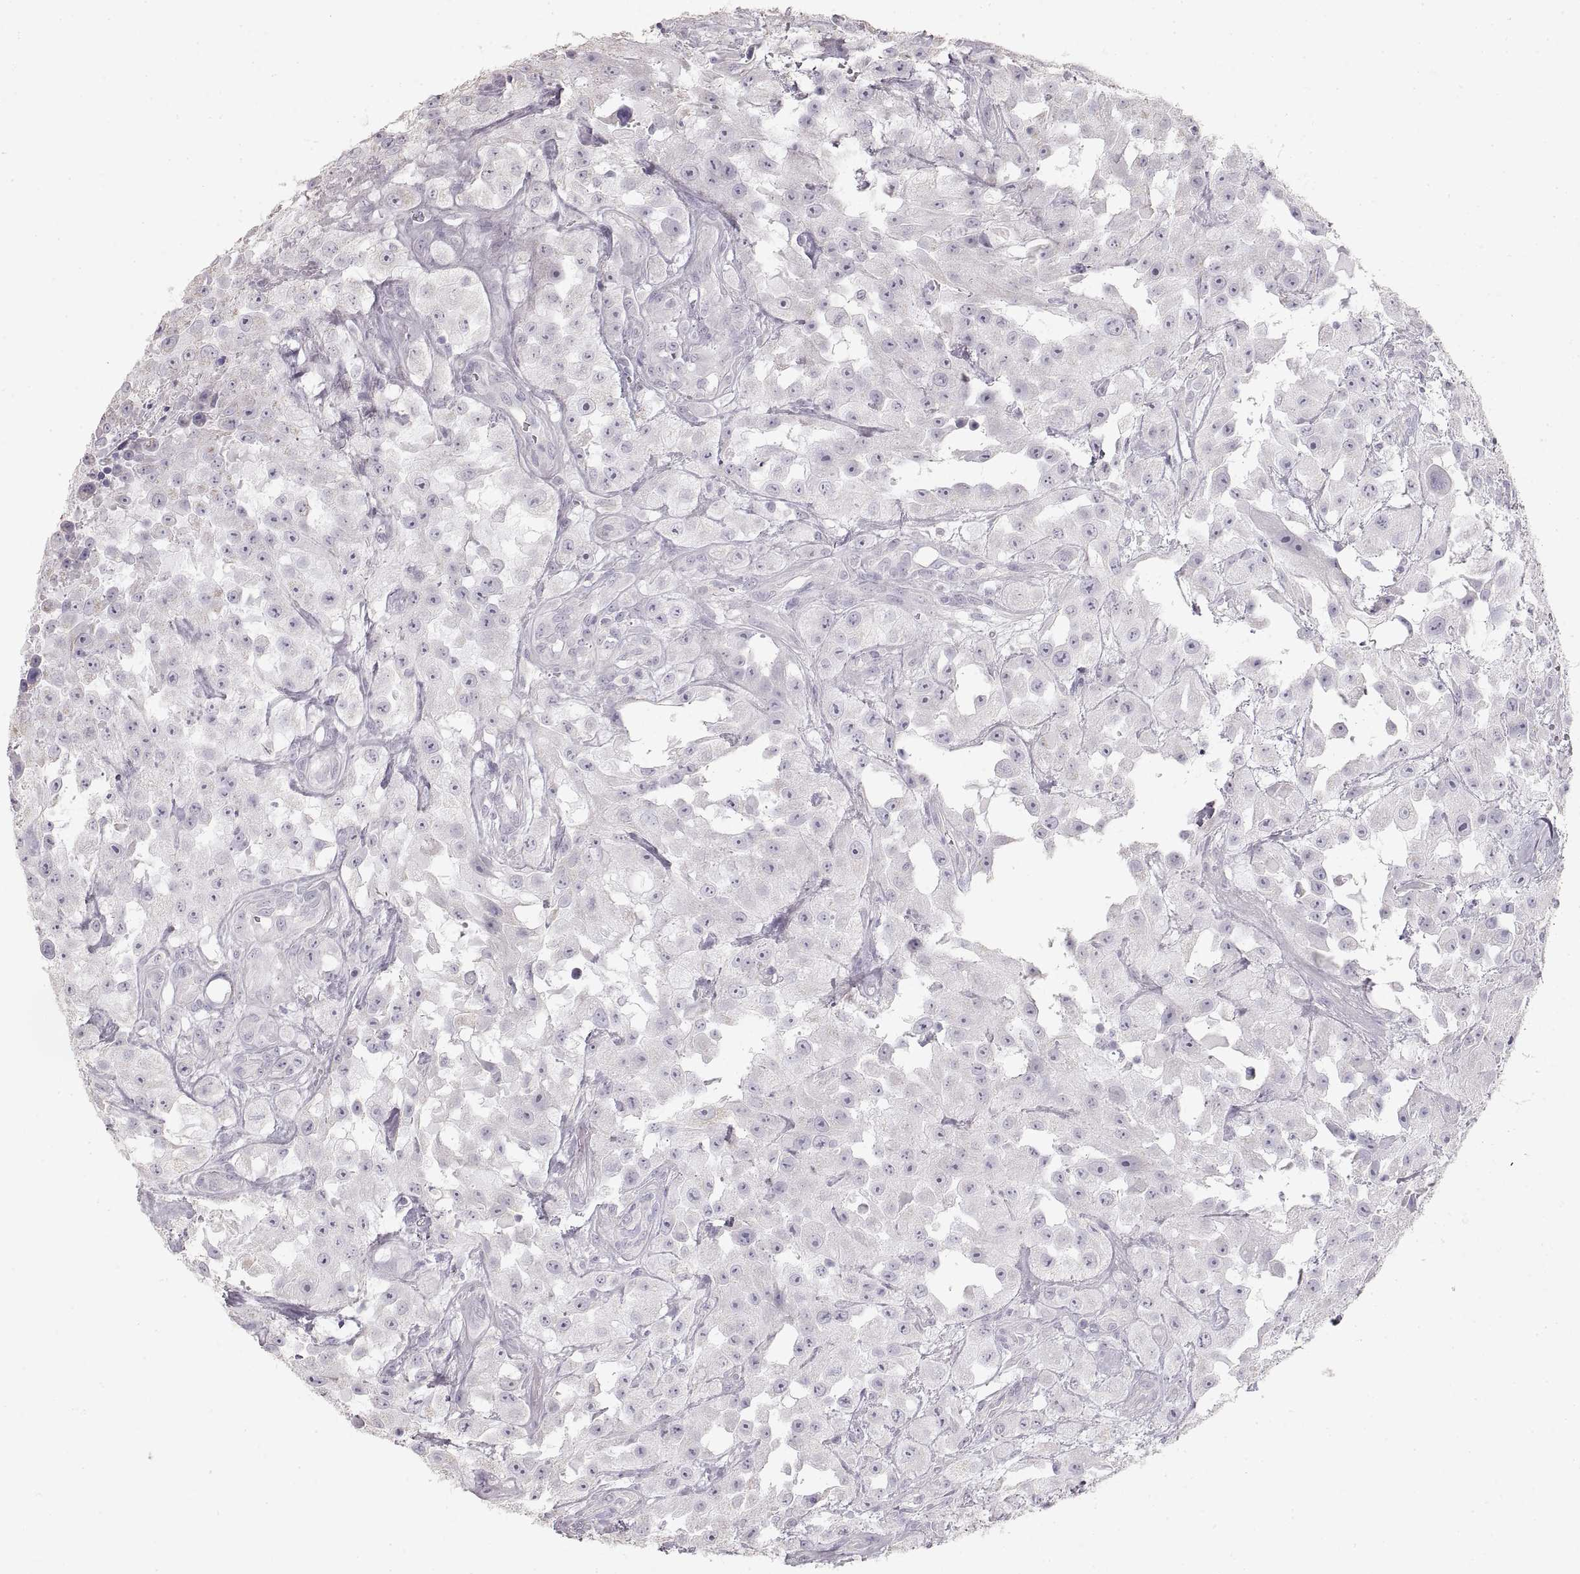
{"staining": {"intensity": "negative", "quantity": "none", "location": "none"}, "tissue": "urothelial cancer", "cell_type": "Tumor cells", "image_type": "cancer", "snomed": [{"axis": "morphology", "description": "Urothelial carcinoma, High grade"}, {"axis": "topography", "description": "Urinary bladder"}], "caption": "A photomicrograph of human urothelial cancer is negative for staining in tumor cells.", "gene": "ZP3", "patient": {"sex": "male", "age": 79}}